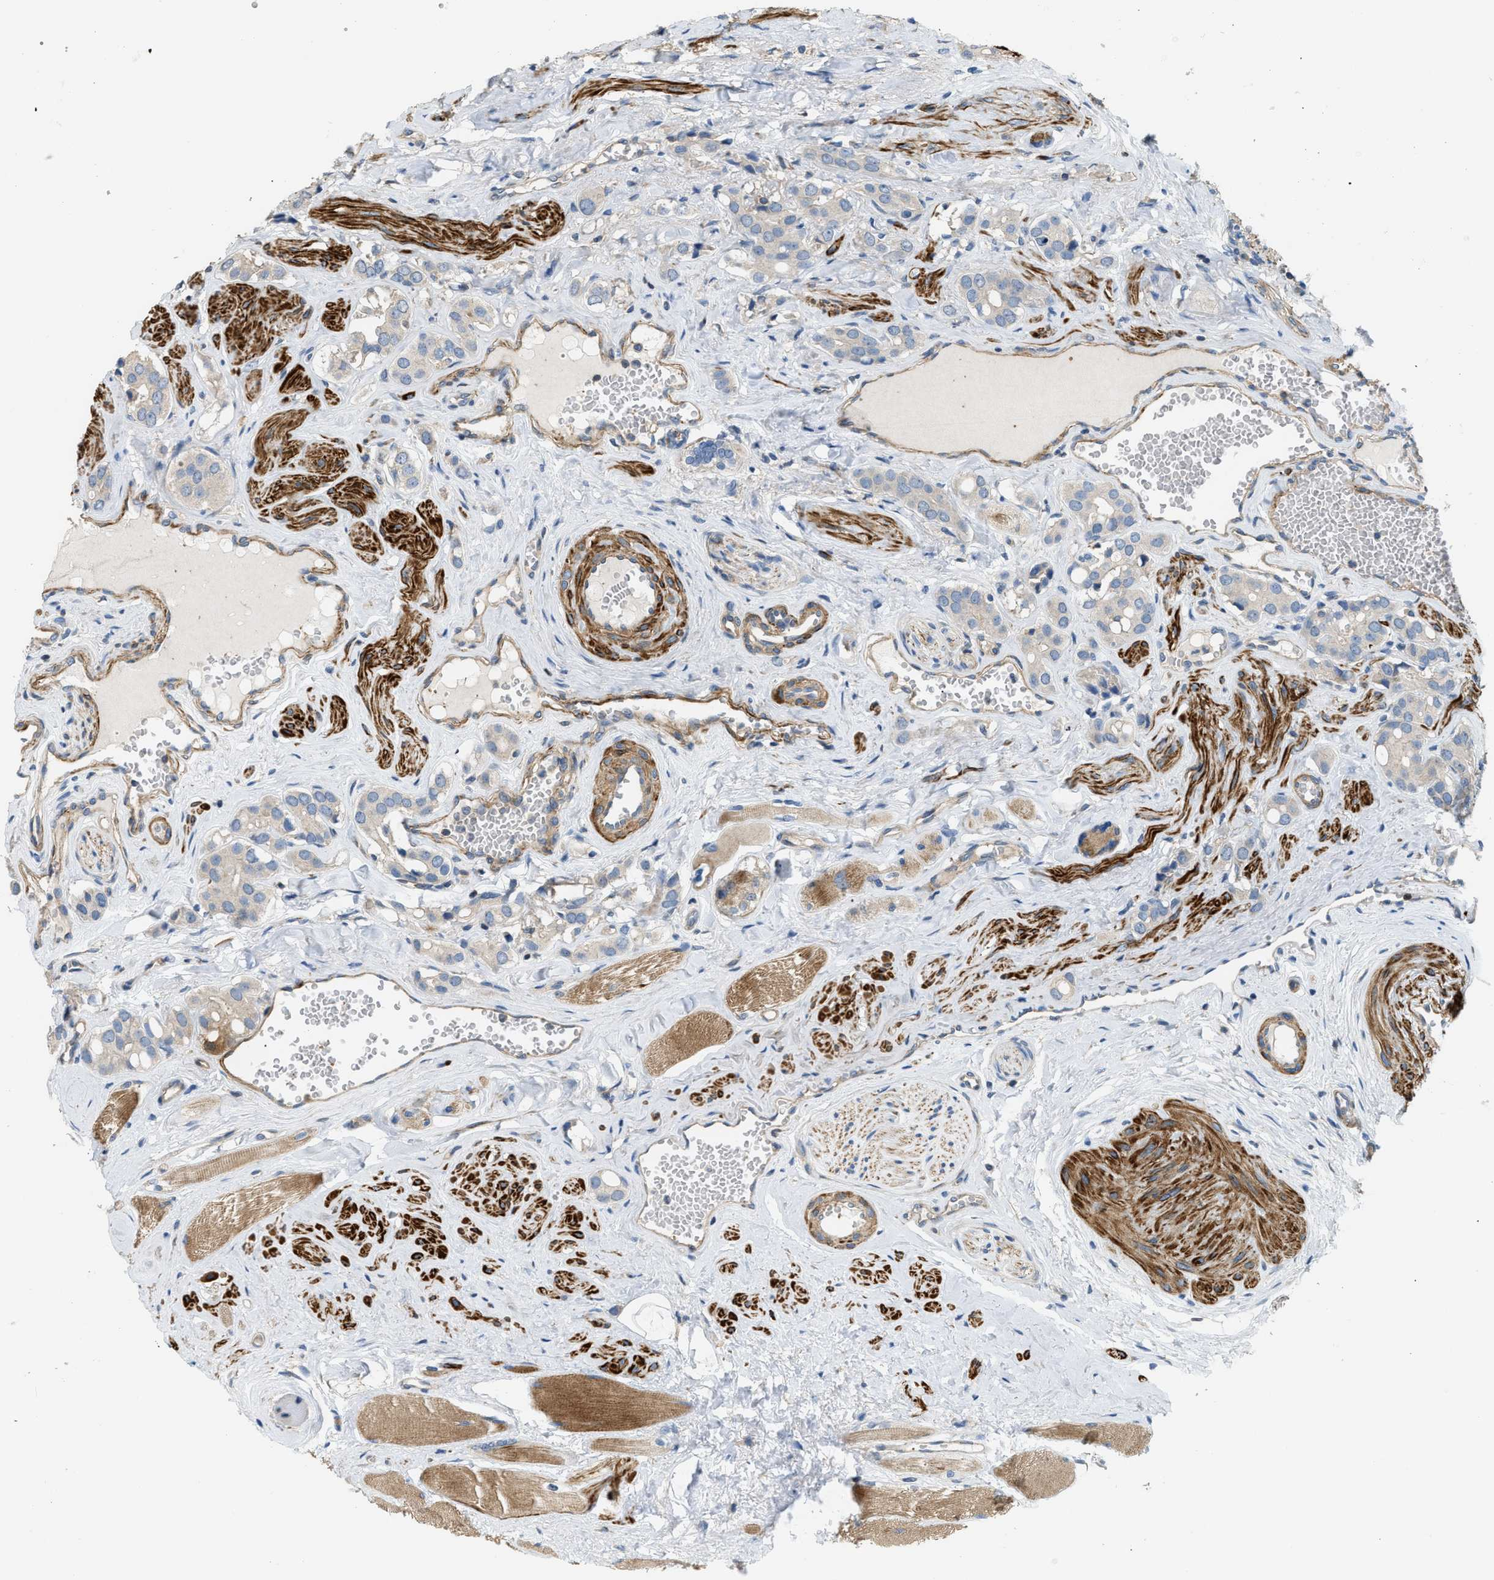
{"staining": {"intensity": "negative", "quantity": "none", "location": "none"}, "tissue": "prostate cancer", "cell_type": "Tumor cells", "image_type": "cancer", "snomed": [{"axis": "morphology", "description": "Adenocarcinoma, High grade"}, {"axis": "topography", "description": "Prostate"}], "caption": "This is an IHC micrograph of prostate cancer. There is no staining in tumor cells.", "gene": "BTN3A2", "patient": {"sex": "male", "age": 52}}